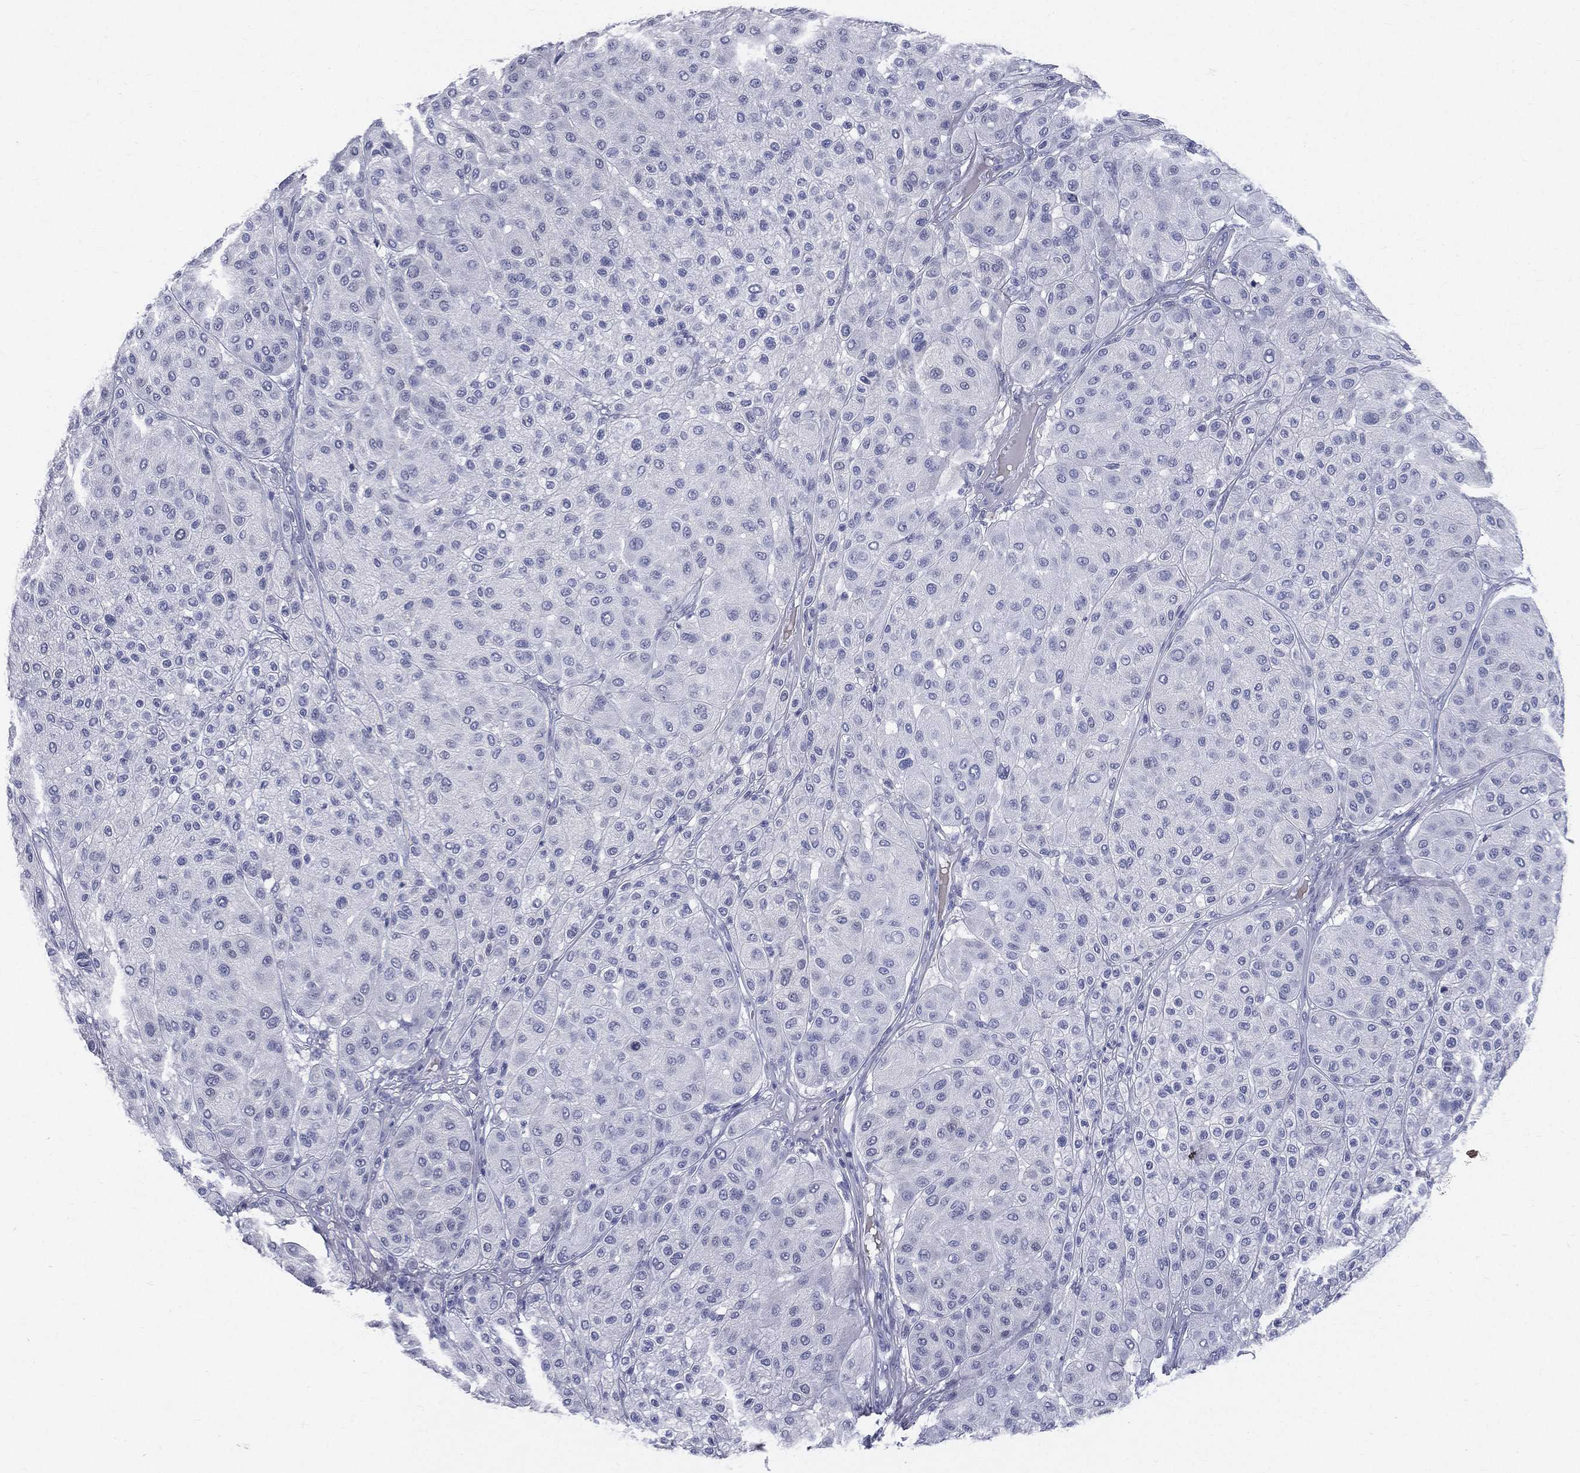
{"staining": {"intensity": "negative", "quantity": "none", "location": "none"}, "tissue": "melanoma", "cell_type": "Tumor cells", "image_type": "cancer", "snomed": [{"axis": "morphology", "description": "Malignant melanoma, Metastatic site"}, {"axis": "topography", "description": "Smooth muscle"}], "caption": "Immunohistochemical staining of human malignant melanoma (metastatic site) exhibits no significant staining in tumor cells.", "gene": "HP", "patient": {"sex": "male", "age": 41}}